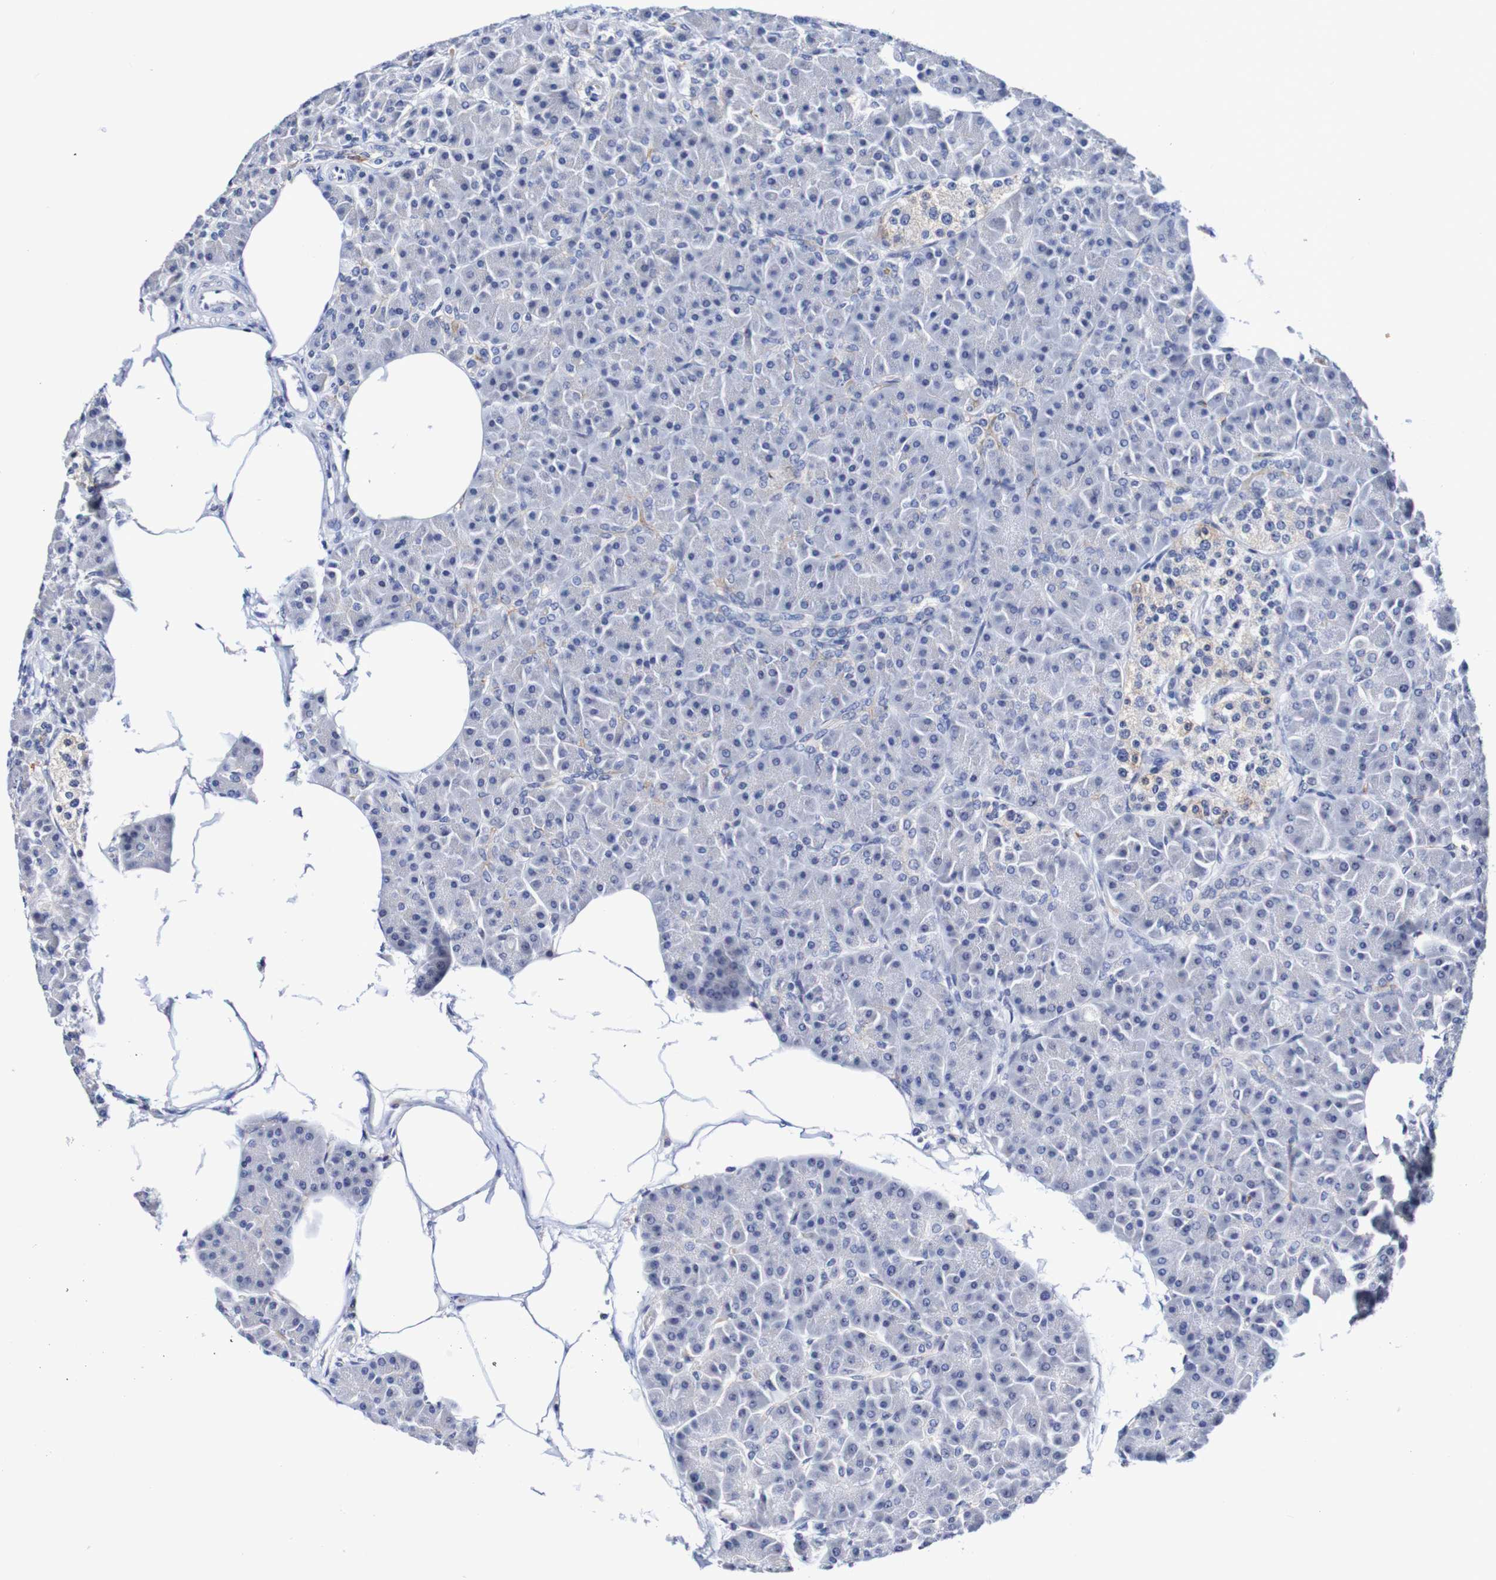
{"staining": {"intensity": "negative", "quantity": "none", "location": "none"}, "tissue": "pancreas", "cell_type": "Exocrine glandular cells", "image_type": "normal", "snomed": [{"axis": "morphology", "description": "Normal tissue, NOS"}, {"axis": "topography", "description": "Pancreas"}], "caption": "The histopathology image displays no significant staining in exocrine glandular cells of pancreas.", "gene": "SEZ6", "patient": {"sex": "female", "age": 70}}